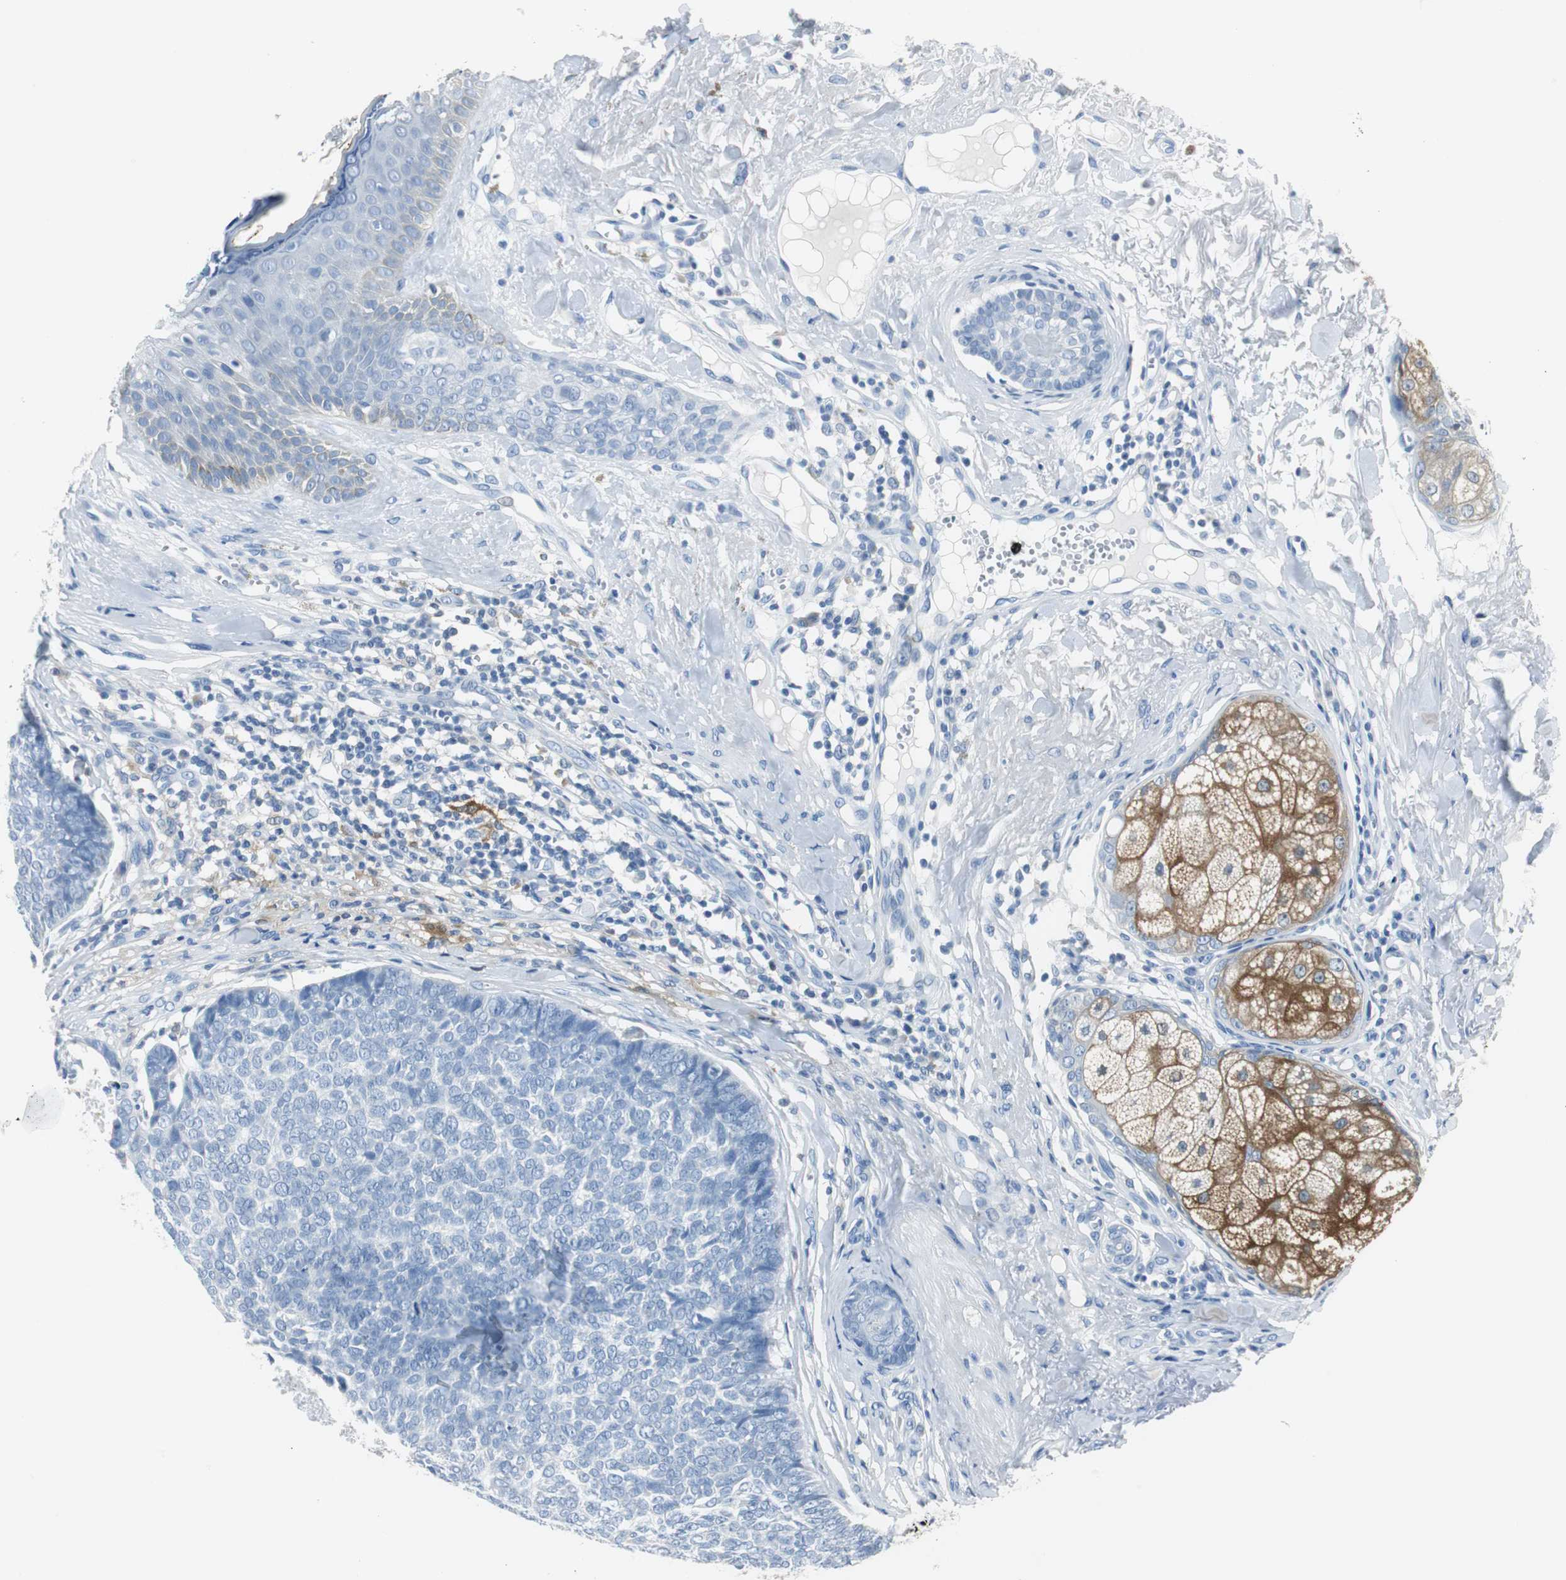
{"staining": {"intensity": "negative", "quantity": "none", "location": "none"}, "tissue": "skin cancer", "cell_type": "Tumor cells", "image_type": "cancer", "snomed": [{"axis": "morphology", "description": "Basal cell carcinoma"}, {"axis": "topography", "description": "Skin"}], "caption": "A high-resolution histopathology image shows IHC staining of skin basal cell carcinoma, which exhibits no significant expression in tumor cells. (DAB immunohistochemistry (IHC) visualized using brightfield microscopy, high magnification).", "gene": "FBP1", "patient": {"sex": "male", "age": 84}}